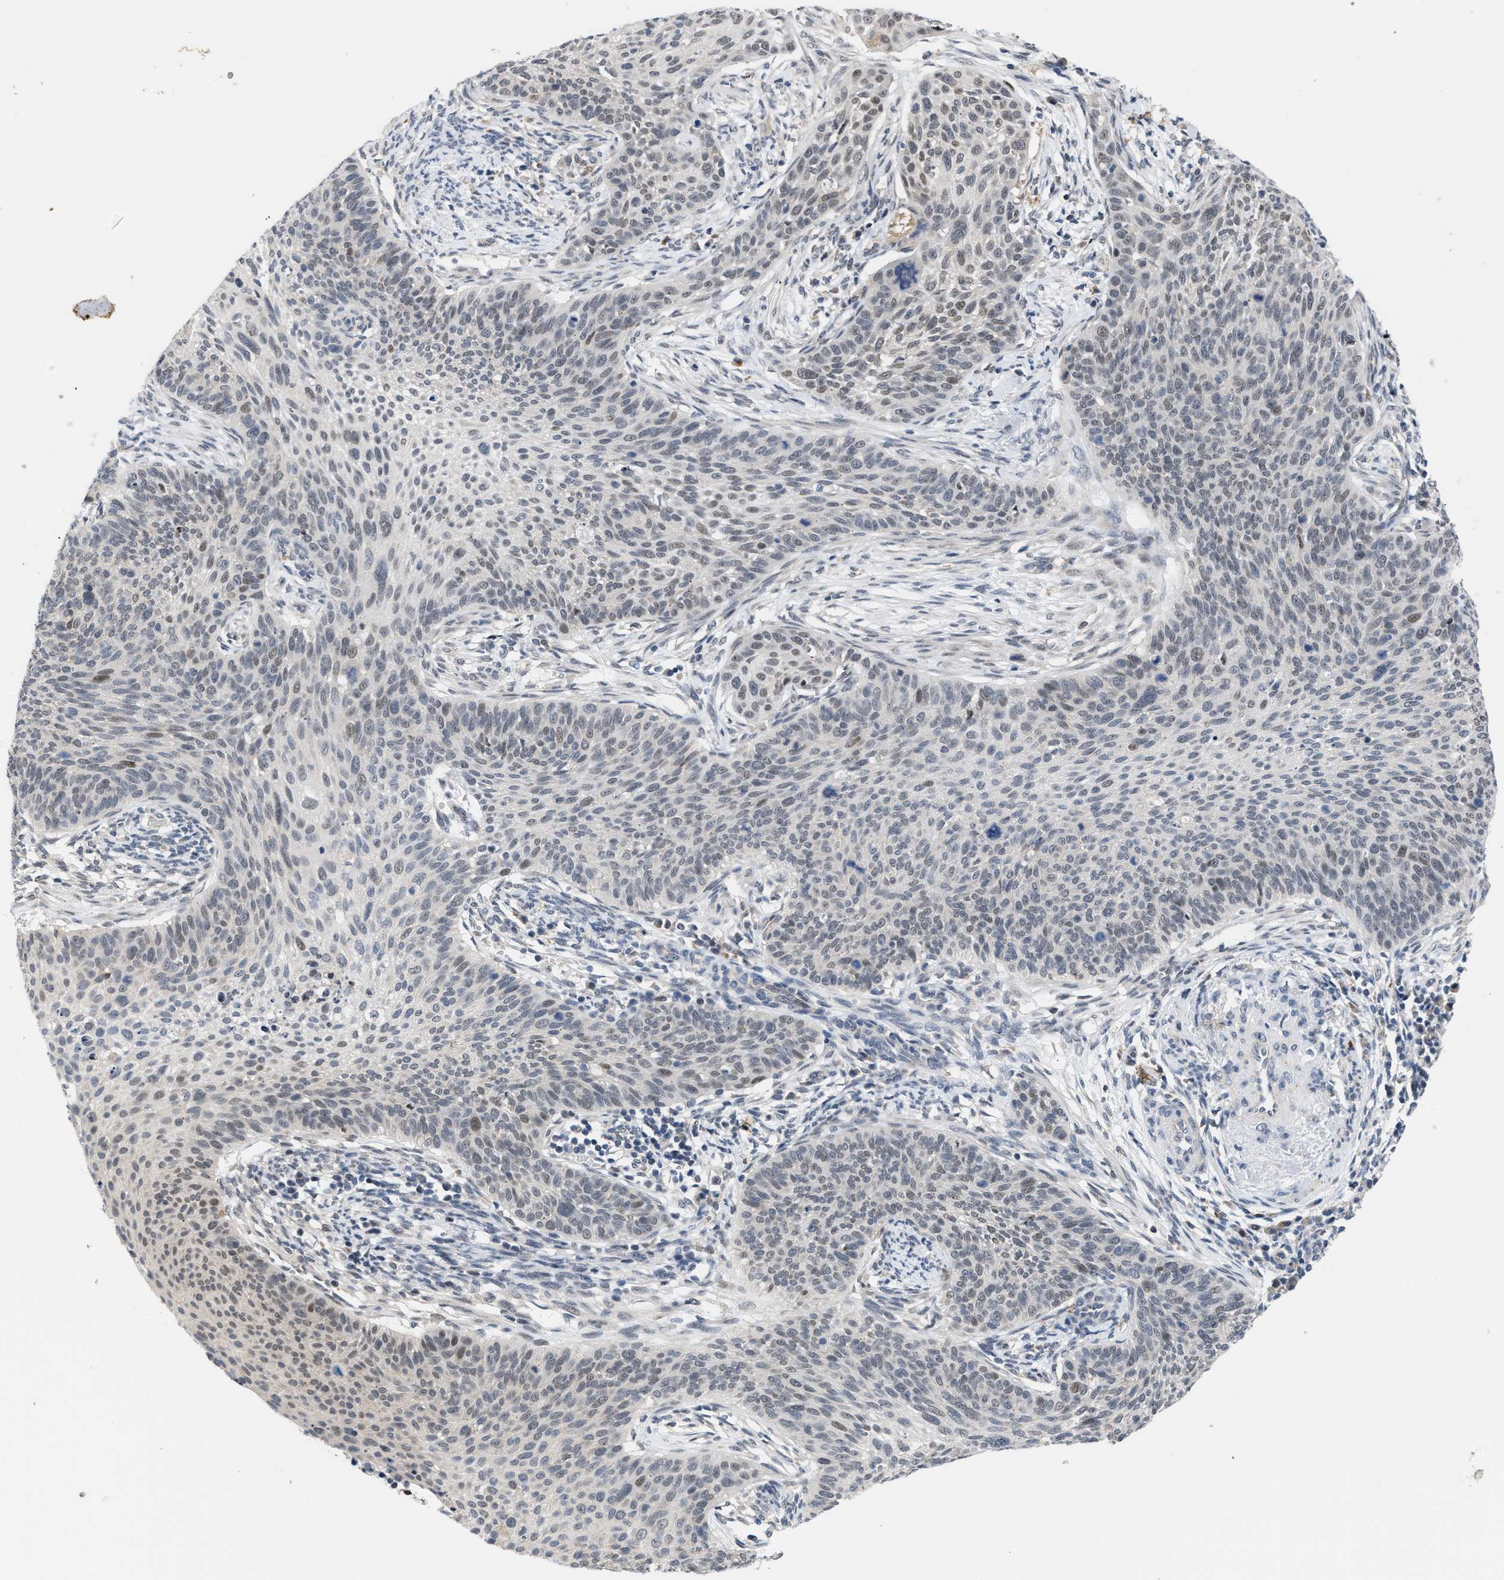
{"staining": {"intensity": "moderate", "quantity": "<25%", "location": "nuclear"}, "tissue": "cervical cancer", "cell_type": "Tumor cells", "image_type": "cancer", "snomed": [{"axis": "morphology", "description": "Squamous cell carcinoma, NOS"}, {"axis": "topography", "description": "Cervix"}], "caption": "Immunohistochemistry (DAB) staining of human squamous cell carcinoma (cervical) shows moderate nuclear protein expression in about <25% of tumor cells.", "gene": "TXNRD3", "patient": {"sex": "female", "age": 70}}